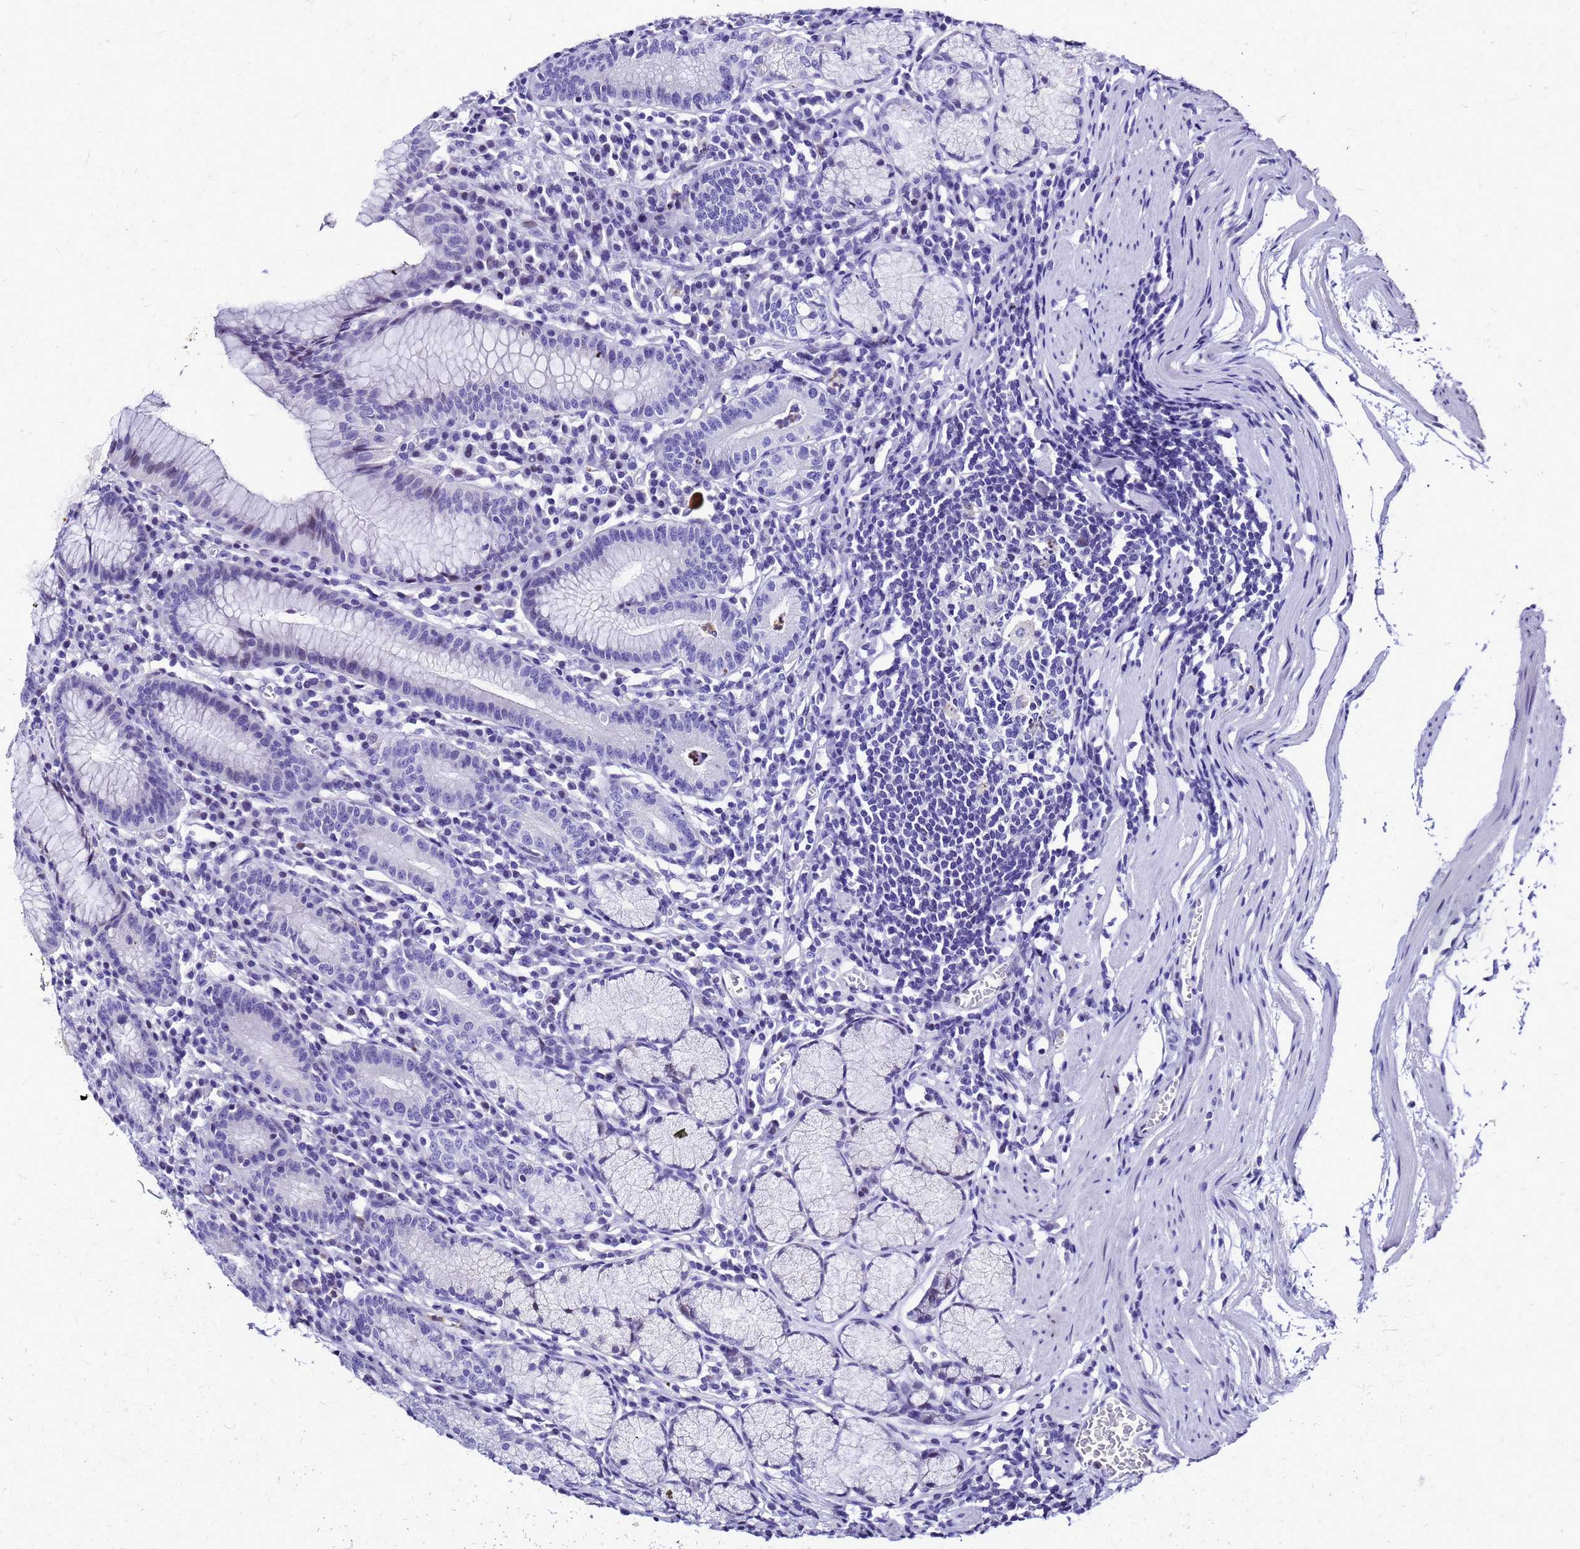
{"staining": {"intensity": "negative", "quantity": "none", "location": "none"}, "tissue": "stomach", "cell_type": "Glandular cells", "image_type": "normal", "snomed": [{"axis": "morphology", "description": "Normal tissue, NOS"}, {"axis": "topography", "description": "Stomach"}], "caption": "DAB (3,3'-diaminobenzidine) immunohistochemical staining of normal stomach exhibits no significant staining in glandular cells.", "gene": "SMIM21", "patient": {"sex": "male", "age": 55}}